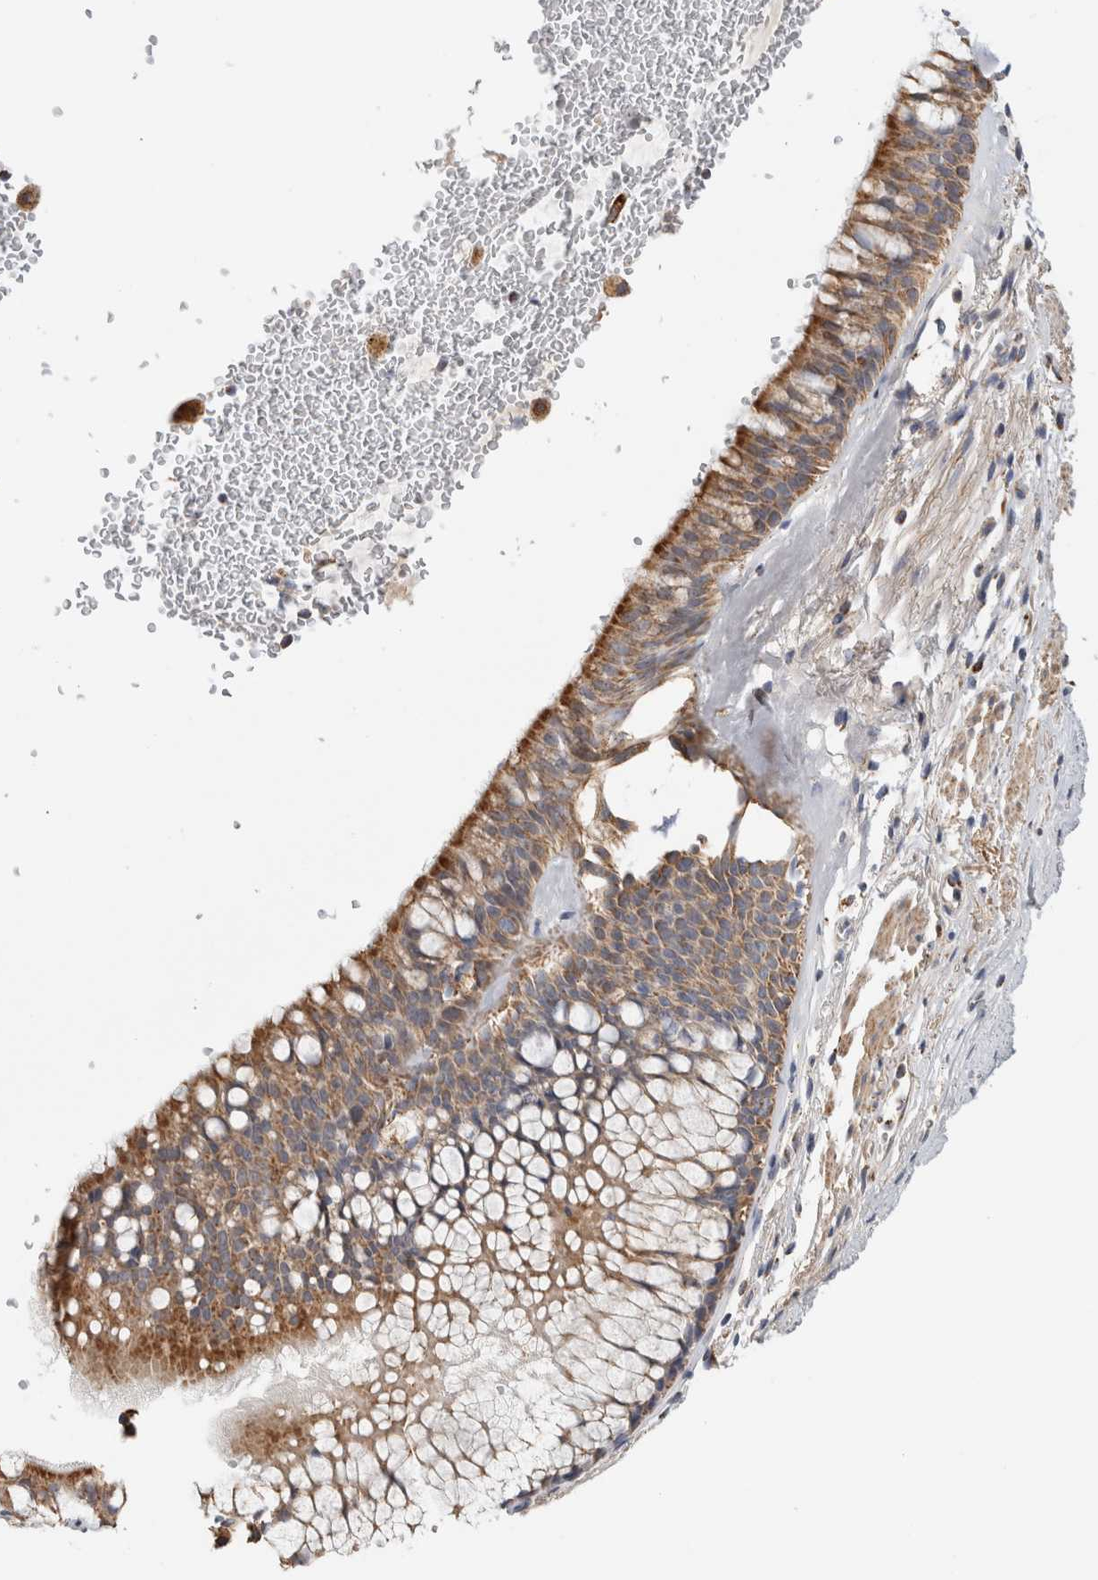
{"staining": {"intensity": "moderate", "quantity": ">75%", "location": "cytoplasmic/membranous"}, "tissue": "bronchus", "cell_type": "Respiratory epithelial cells", "image_type": "normal", "snomed": [{"axis": "morphology", "description": "Normal tissue, NOS"}, {"axis": "topography", "description": "Cartilage tissue"}, {"axis": "topography", "description": "Bronchus"}], "caption": "This photomicrograph reveals immunohistochemistry staining of benign human bronchus, with medium moderate cytoplasmic/membranous expression in approximately >75% of respiratory epithelial cells.", "gene": "ST8SIA1", "patient": {"sex": "female", "age": 53}}